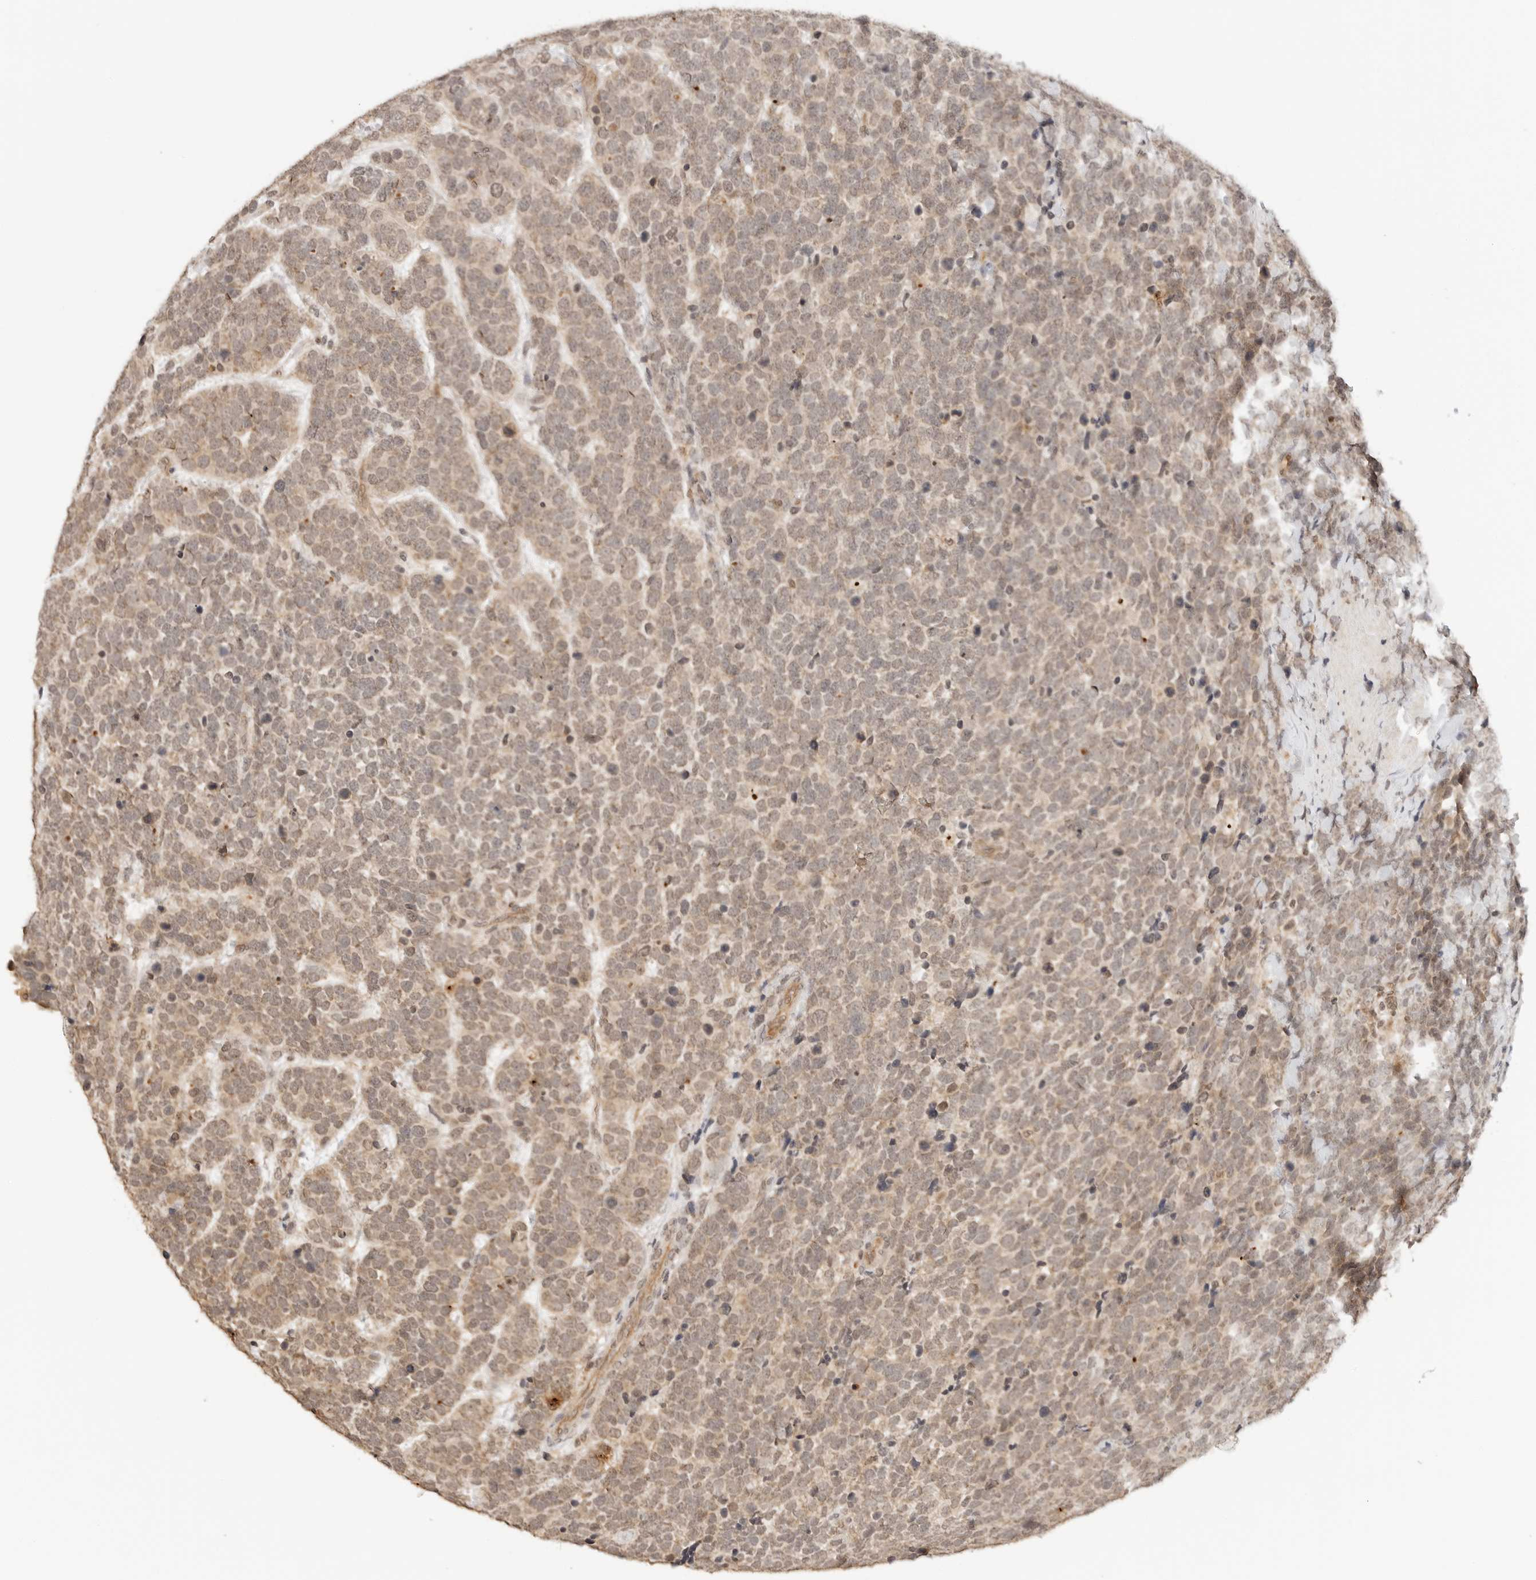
{"staining": {"intensity": "moderate", "quantity": ">75%", "location": "cytoplasmic/membranous,nuclear"}, "tissue": "urothelial cancer", "cell_type": "Tumor cells", "image_type": "cancer", "snomed": [{"axis": "morphology", "description": "Urothelial carcinoma, High grade"}, {"axis": "topography", "description": "Urinary bladder"}], "caption": "Human urothelial cancer stained for a protein (brown) reveals moderate cytoplasmic/membranous and nuclear positive positivity in about >75% of tumor cells.", "gene": "GPR34", "patient": {"sex": "female", "age": 82}}